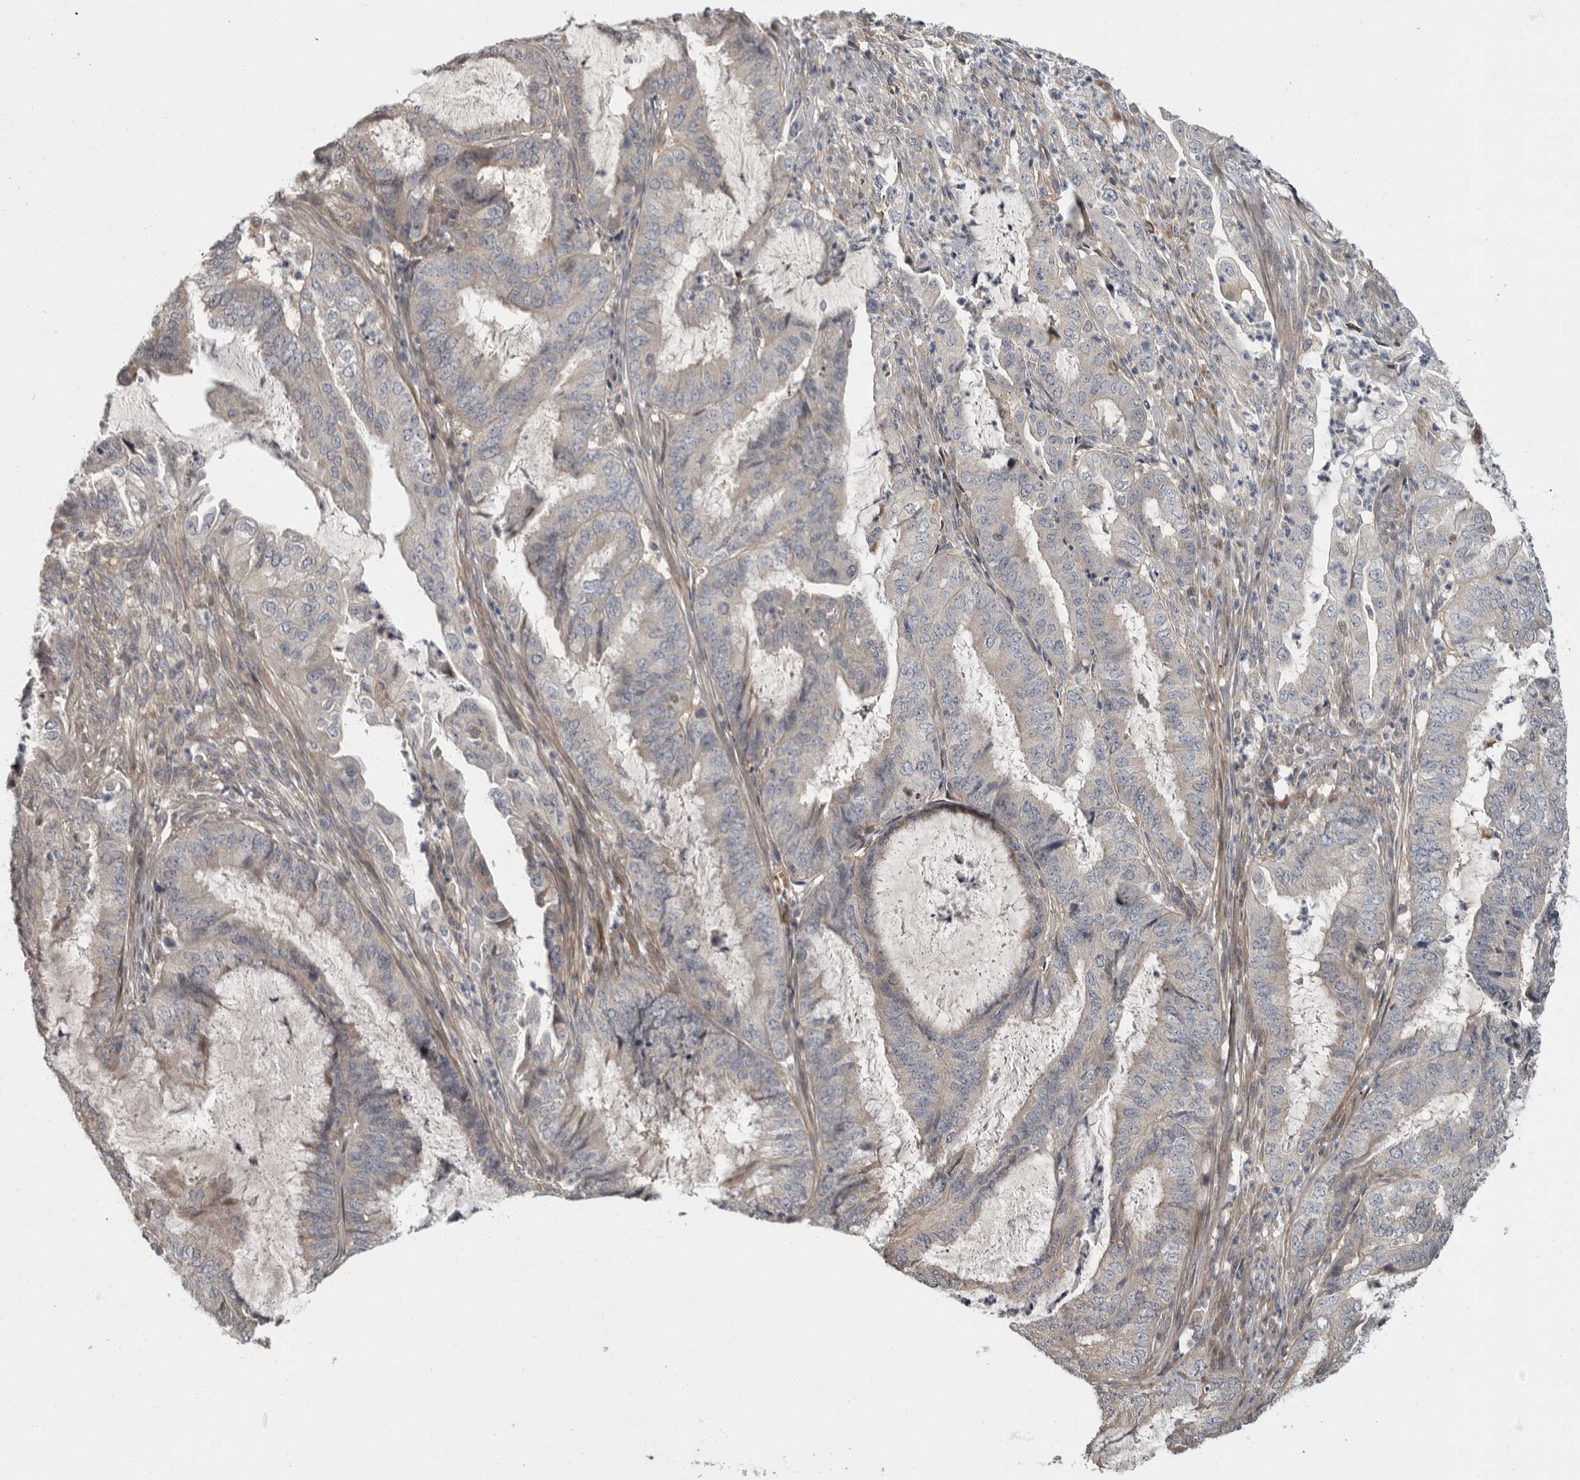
{"staining": {"intensity": "negative", "quantity": "none", "location": "none"}, "tissue": "endometrial cancer", "cell_type": "Tumor cells", "image_type": "cancer", "snomed": [{"axis": "morphology", "description": "Adenocarcinoma, NOS"}, {"axis": "topography", "description": "Endometrium"}], "caption": "An image of adenocarcinoma (endometrial) stained for a protein shows no brown staining in tumor cells.", "gene": "PDE7A", "patient": {"sex": "female", "age": 49}}